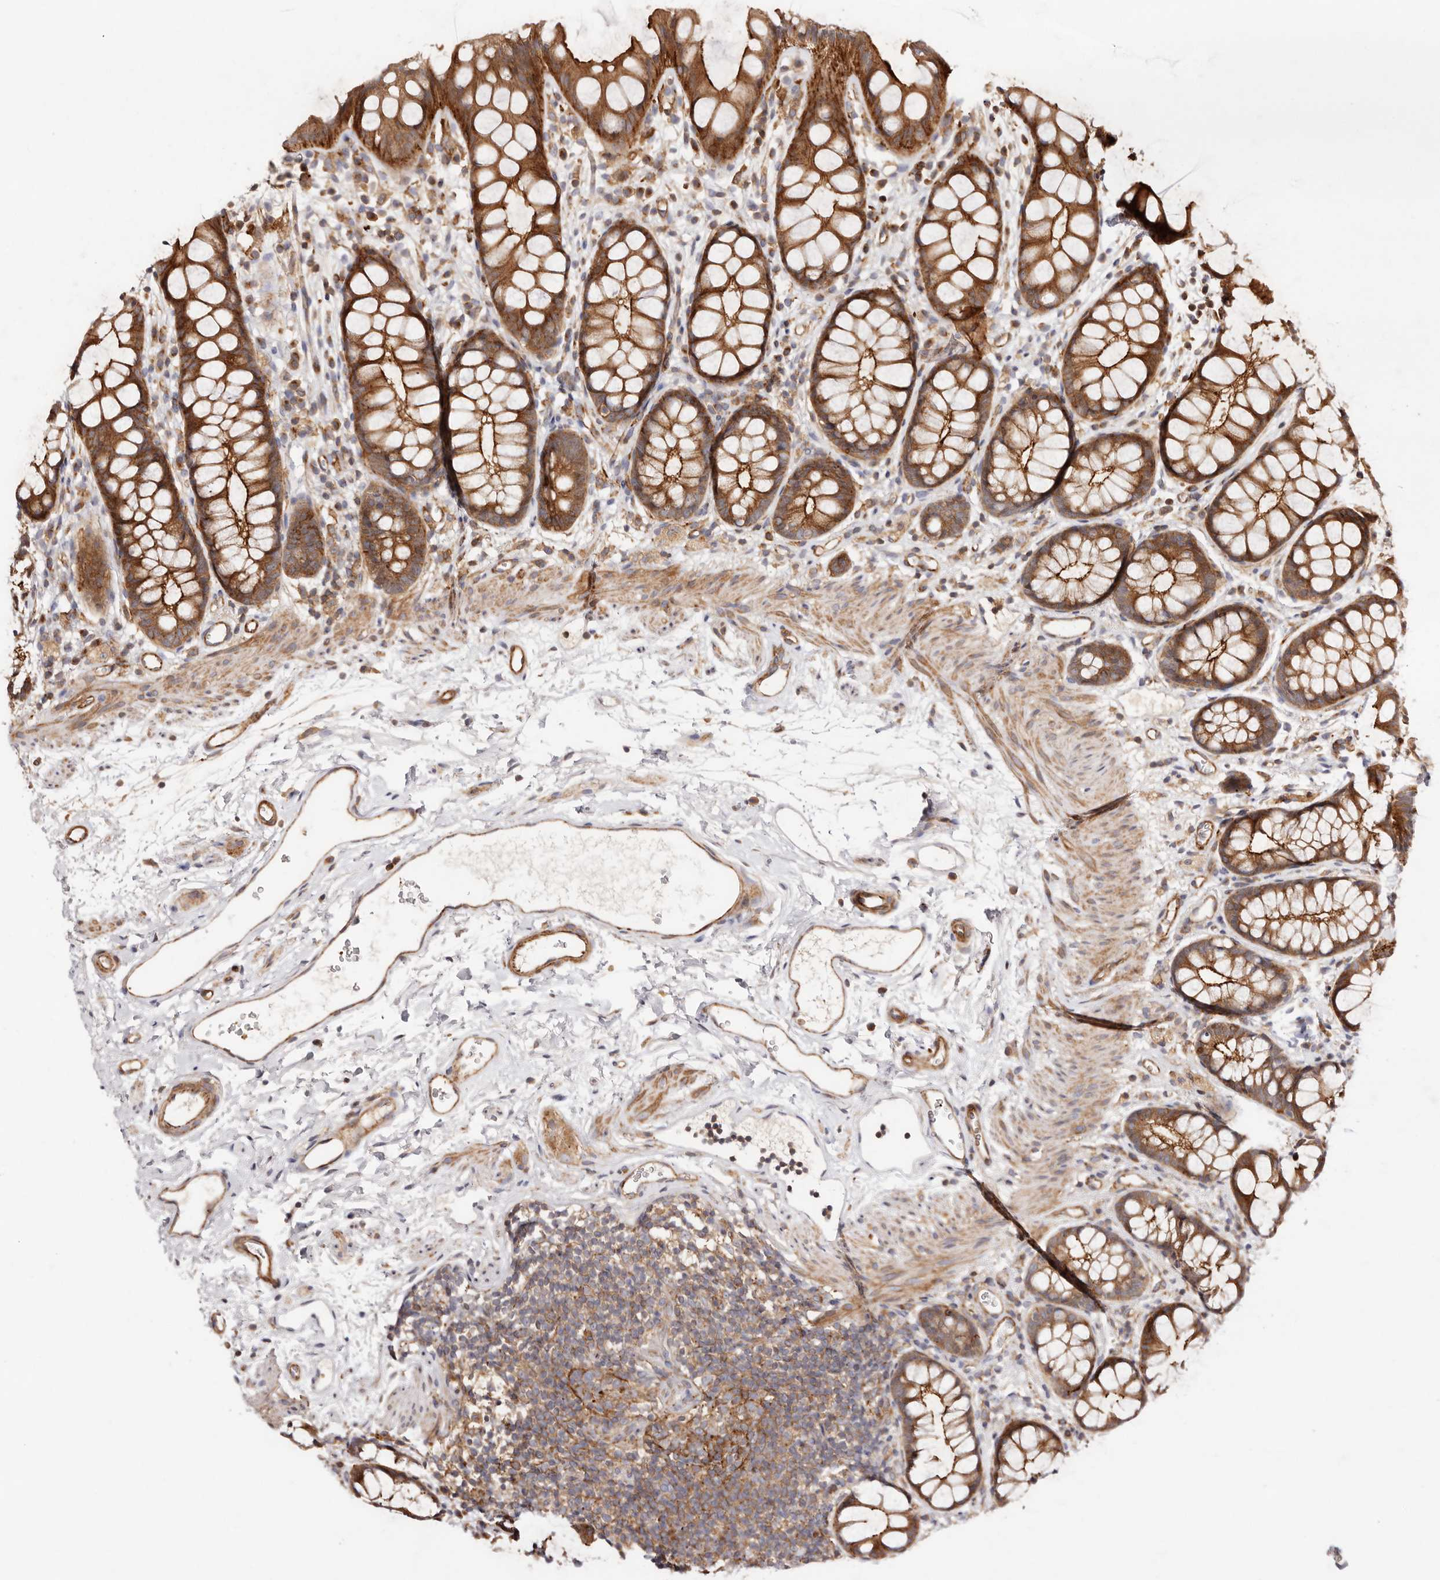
{"staining": {"intensity": "strong", "quantity": ">75%", "location": "cytoplasmic/membranous"}, "tissue": "rectum", "cell_type": "Glandular cells", "image_type": "normal", "snomed": [{"axis": "morphology", "description": "Normal tissue, NOS"}, {"axis": "topography", "description": "Rectum"}], "caption": "Immunohistochemical staining of normal human rectum demonstrates high levels of strong cytoplasmic/membranous expression in about >75% of glandular cells.", "gene": "PTPN22", "patient": {"sex": "female", "age": 65}}